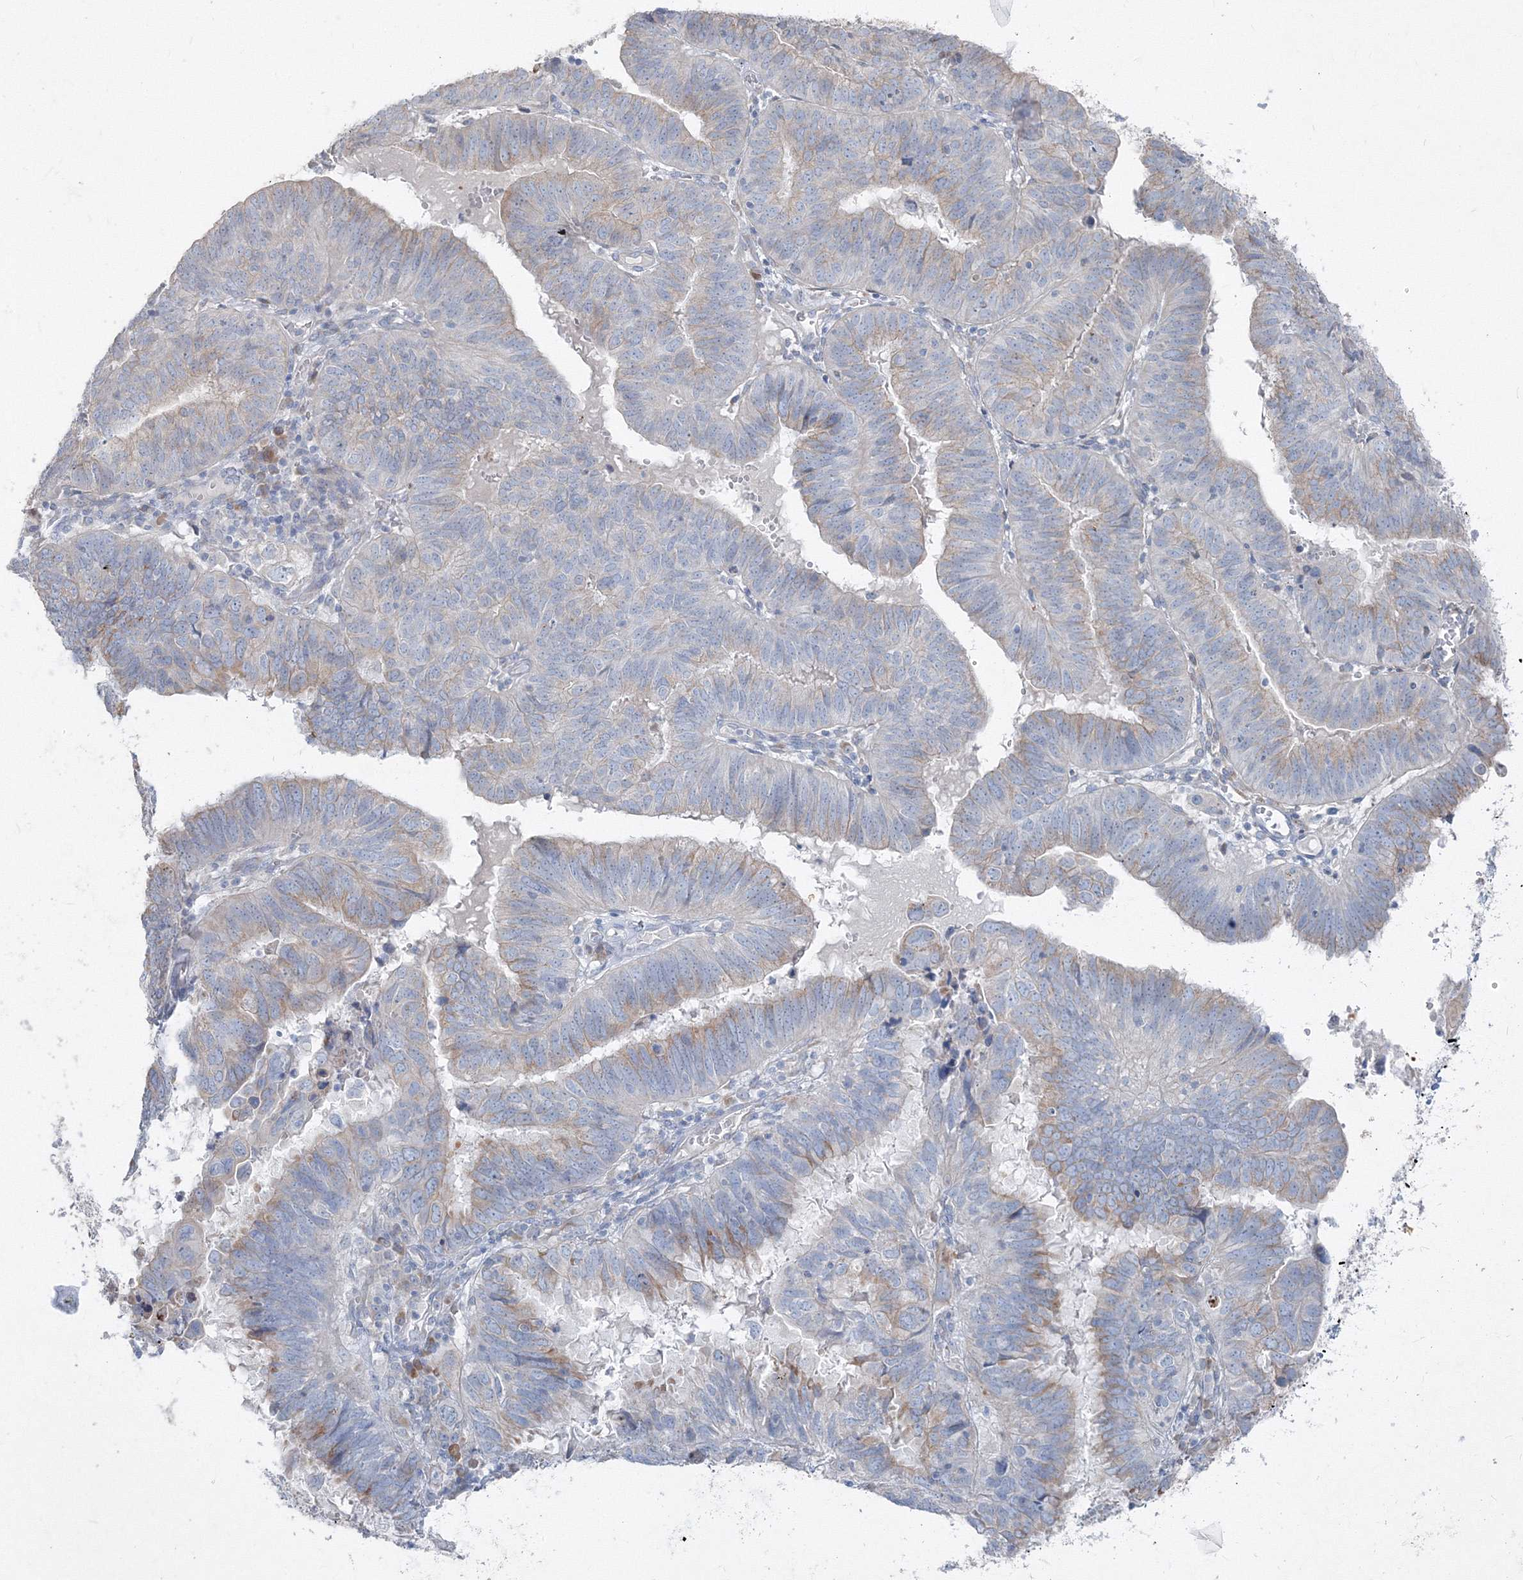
{"staining": {"intensity": "weak", "quantity": "25%-75%", "location": "cytoplasmic/membranous"}, "tissue": "endometrial cancer", "cell_type": "Tumor cells", "image_type": "cancer", "snomed": [{"axis": "morphology", "description": "Adenocarcinoma, NOS"}, {"axis": "topography", "description": "Uterus"}], "caption": "Endometrial adenocarcinoma stained with DAB IHC demonstrates low levels of weak cytoplasmic/membranous positivity in about 25%-75% of tumor cells.", "gene": "IFNAR1", "patient": {"sex": "female", "age": 77}}